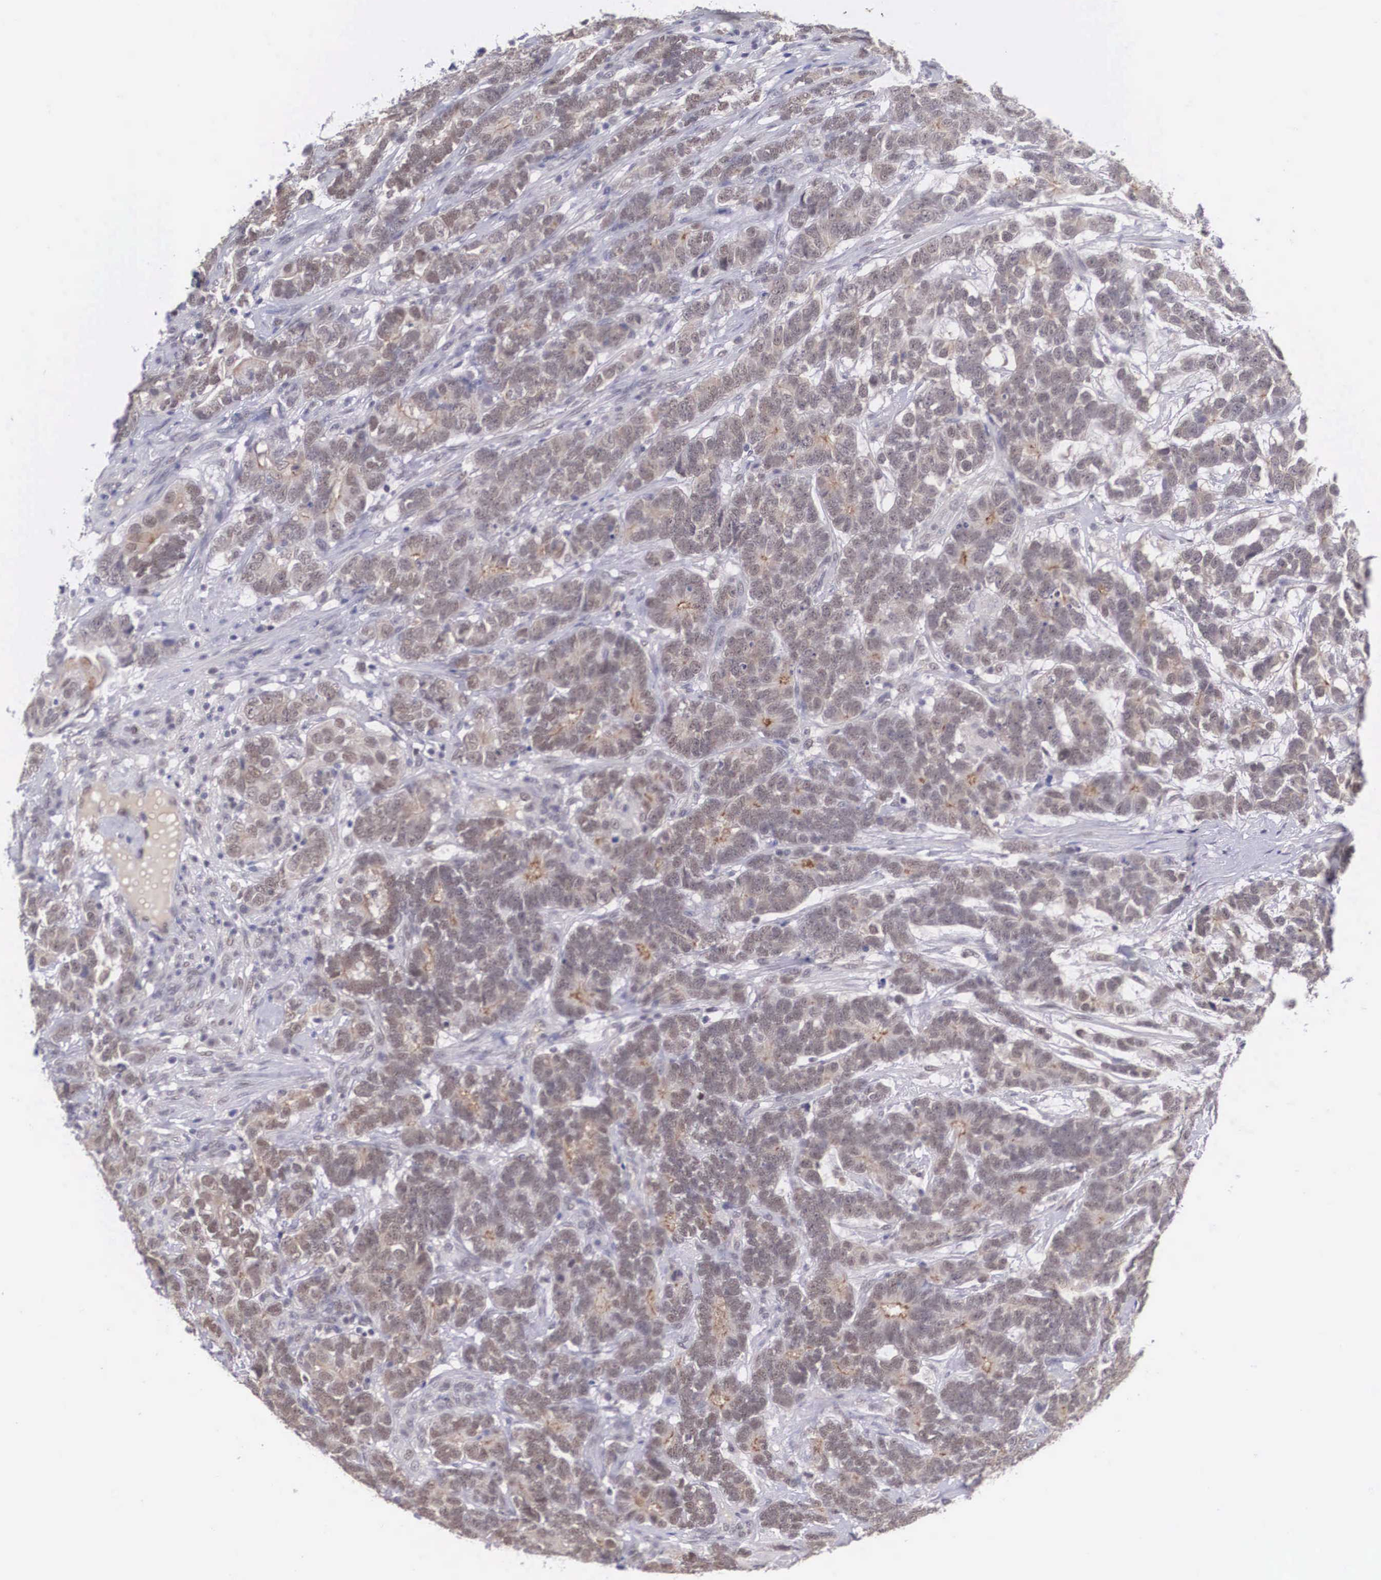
{"staining": {"intensity": "moderate", "quantity": ">75%", "location": "cytoplasmic/membranous,nuclear"}, "tissue": "testis cancer", "cell_type": "Tumor cells", "image_type": "cancer", "snomed": [{"axis": "morphology", "description": "Carcinoma, Embryonal, NOS"}, {"axis": "topography", "description": "Testis"}], "caption": "Approximately >75% of tumor cells in human embryonal carcinoma (testis) demonstrate moderate cytoplasmic/membranous and nuclear protein staining as visualized by brown immunohistochemical staining.", "gene": "NINL", "patient": {"sex": "male", "age": 26}}